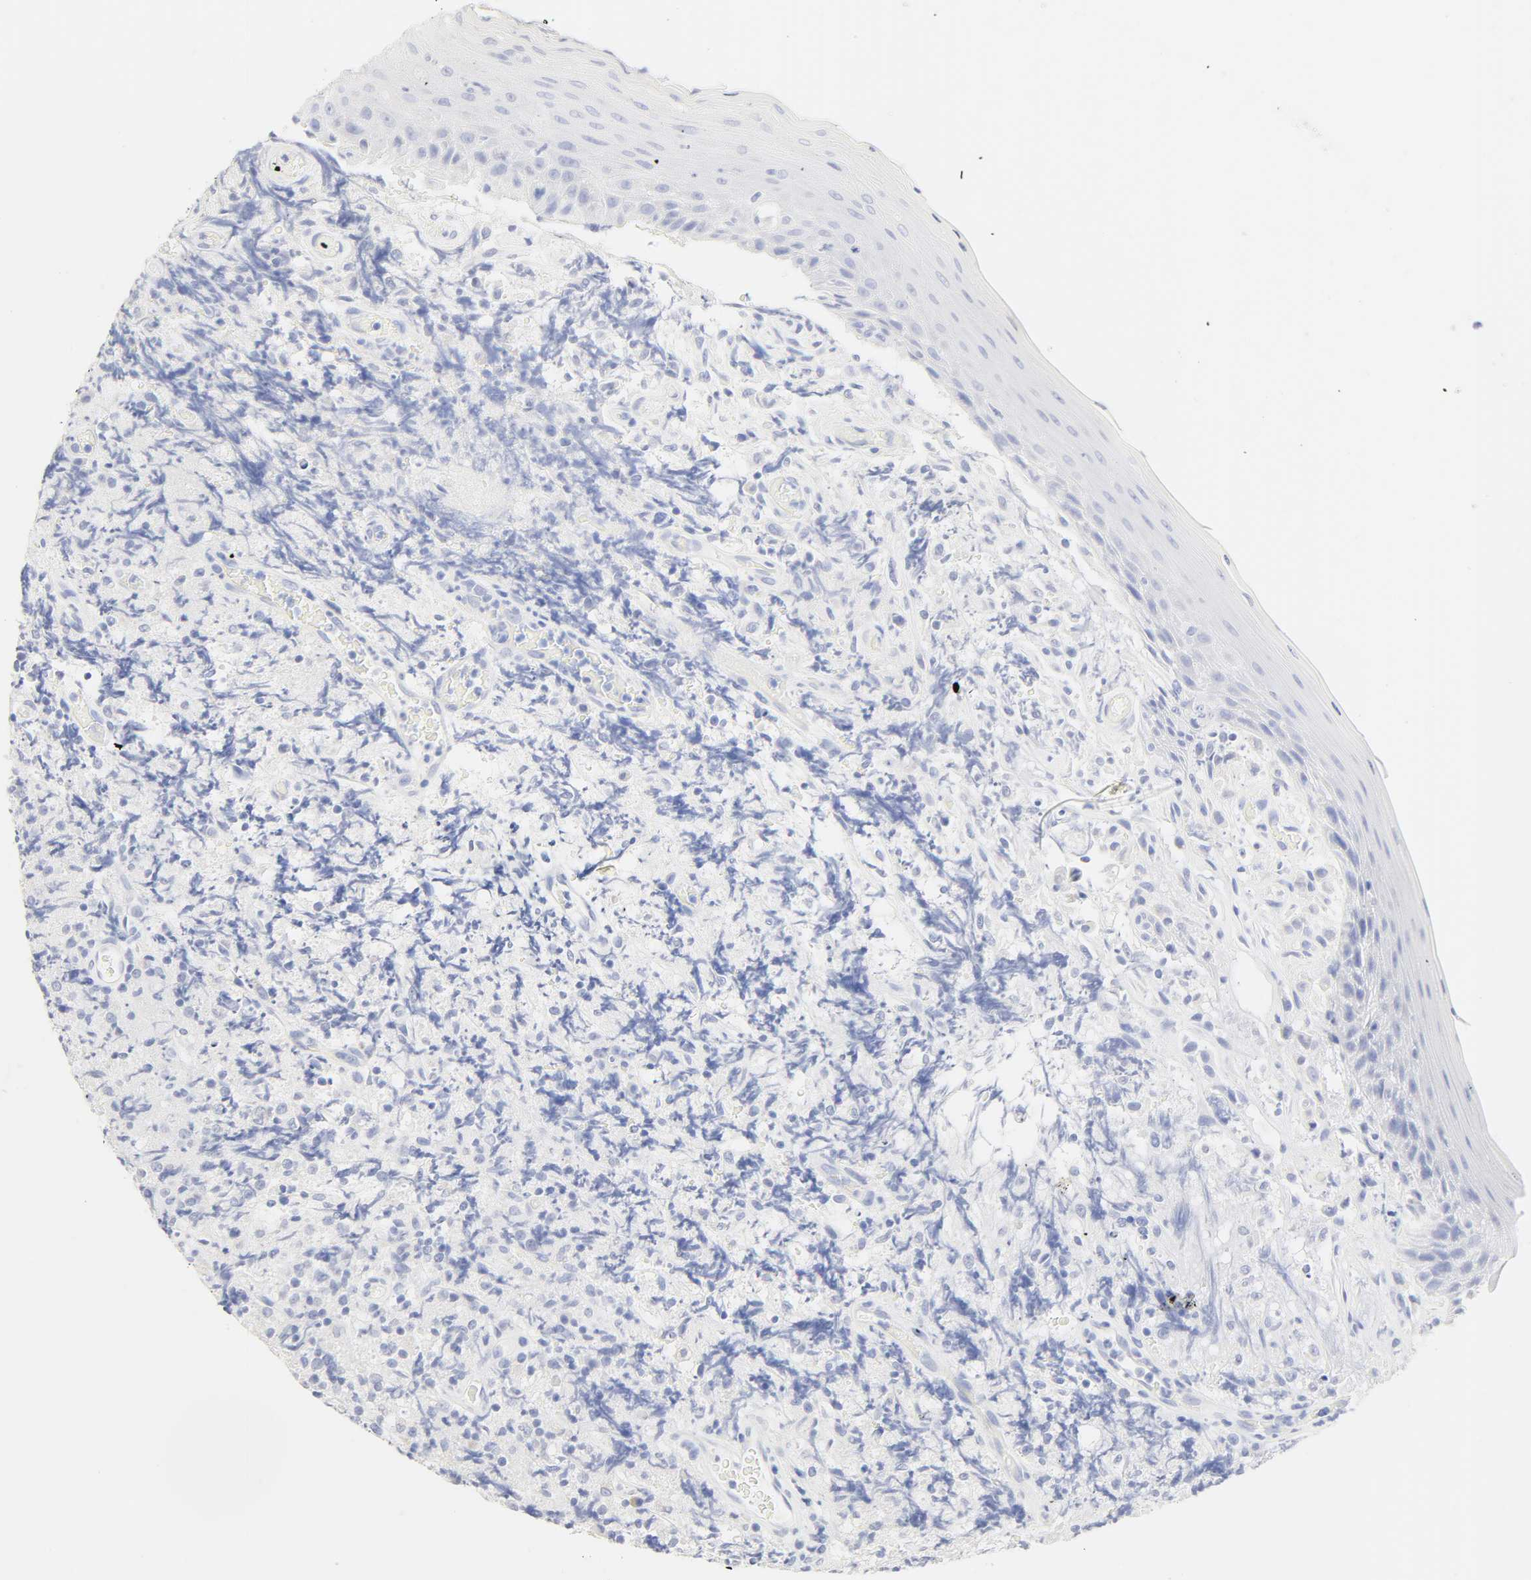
{"staining": {"intensity": "negative", "quantity": "none", "location": "none"}, "tissue": "lymphoma", "cell_type": "Tumor cells", "image_type": "cancer", "snomed": [{"axis": "morphology", "description": "Malignant lymphoma, non-Hodgkin's type, High grade"}, {"axis": "topography", "description": "Tonsil"}], "caption": "The micrograph displays no staining of tumor cells in high-grade malignant lymphoma, non-Hodgkin's type.", "gene": "SLCO1B3", "patient": {"sex": "female", "age": 36}}